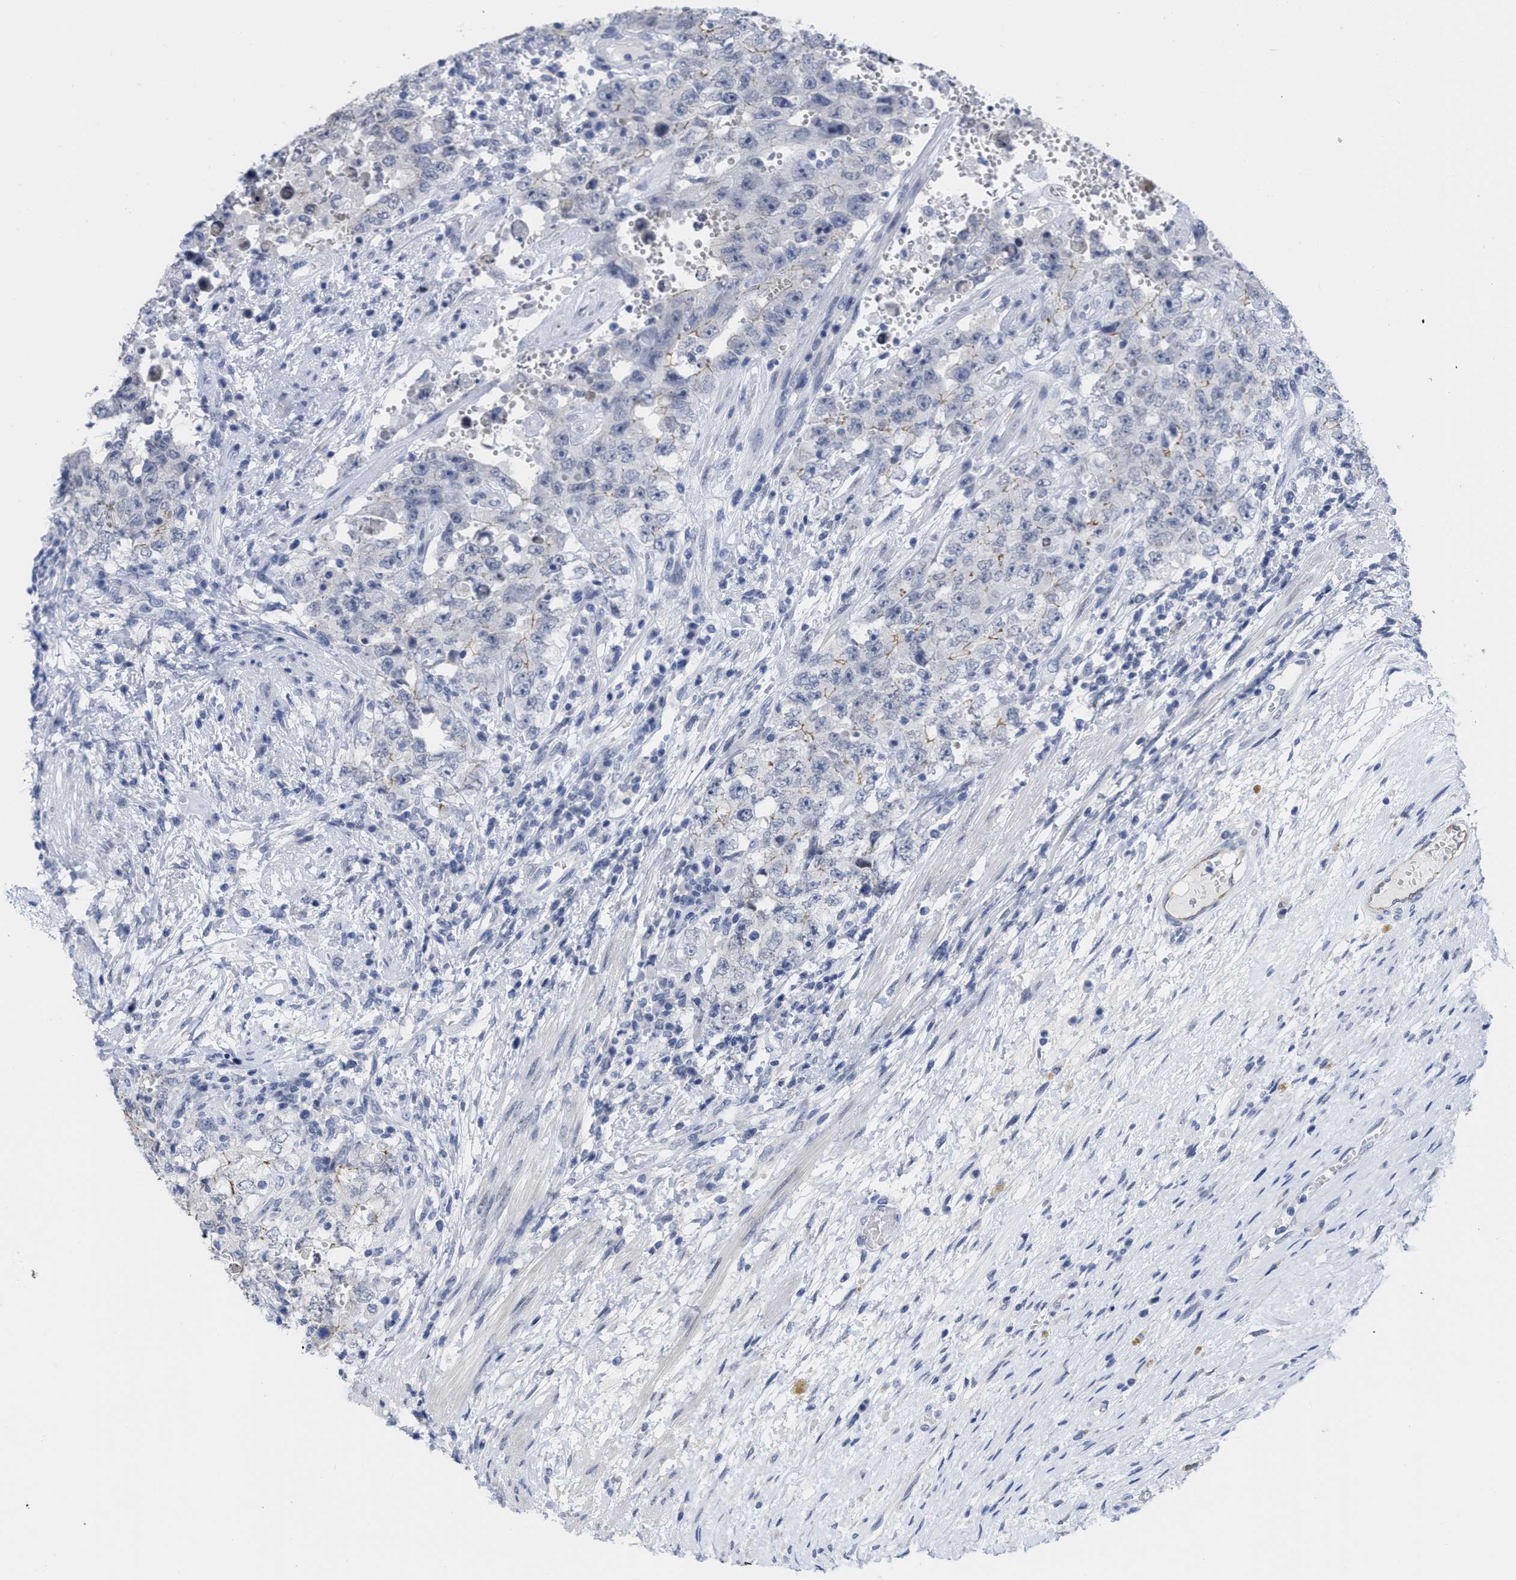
{"staining": {"intensity": "moderate", "quantity": "<25%", "location": "cytoplasmic/membranous"}, "tissue": "testis cancer", "cell_type": "Tumor cells", "image_type": "cancer", "snomed": [{"axis": "morphology", "description": "Carcinoma, Embryonal, NOS"}, {"axis": "topography", "description": "Testis"}], "caption": "Immunohistochemical staining of human testis cancer demonstrates moderate cytoplasmic/membranous protein positivity in about <25% of tumor cells.", "gene": "ACKR1", "patient": {"sex": "male", "age": 26}}